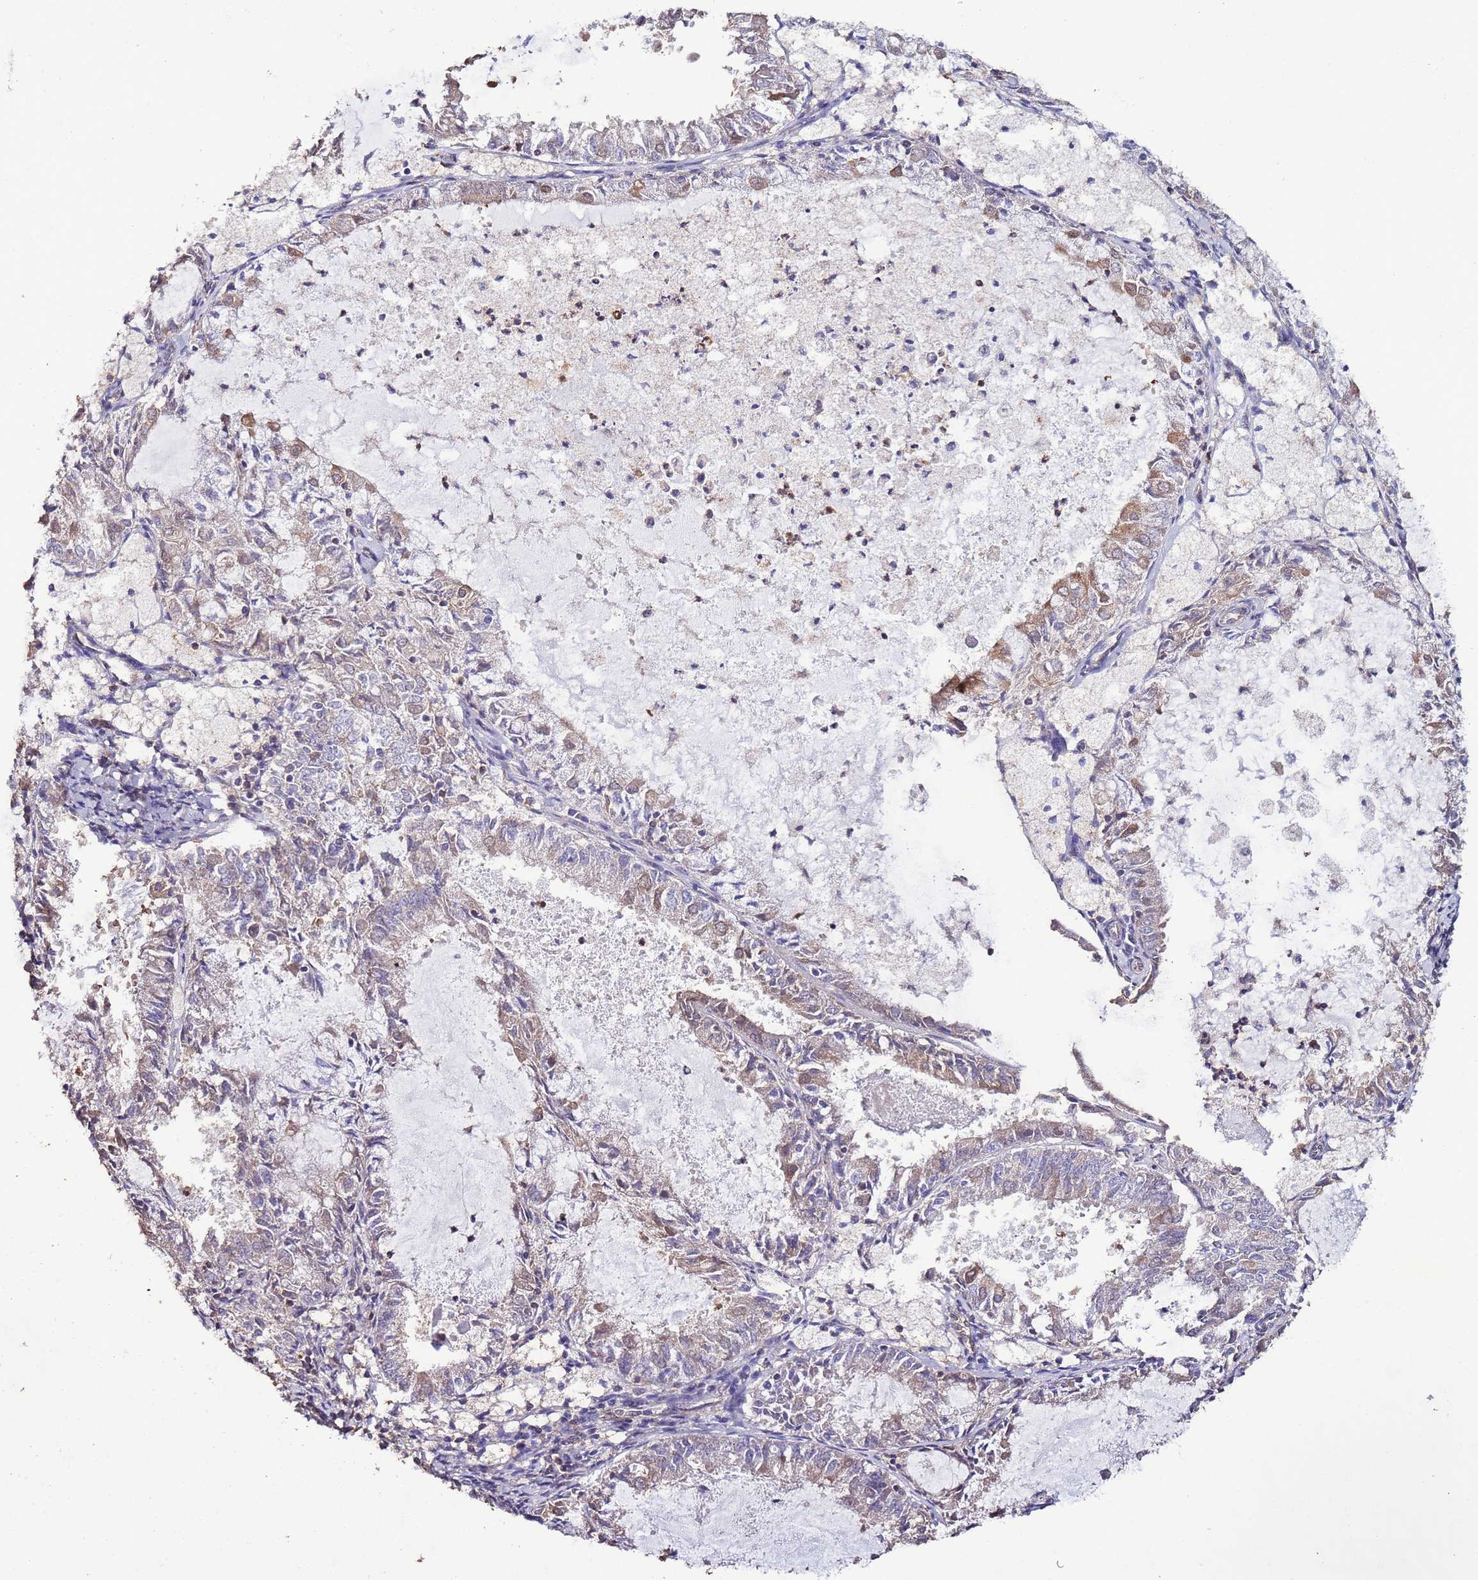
{"staining": {"intensity": "weak", "quantity": "25%-75%", "location": "cytoplasmic/membranous"}, "tissue": "endometrial cancer", "cell_type": "Tumor cells", "image_type": "cancer", "snomed": [{"axis": "morphology", "description": "Adenocarcinoma, NOS"}, {"axis": "topography", "description": "Endometrium"}], "caption": "A brown stain highlights weak cytoplasmic/membranous staining of a protein in human endometrial cancer tumor cells.", "gene": "SLC41A3", "patient": {"sex": "female", "age": 57}}